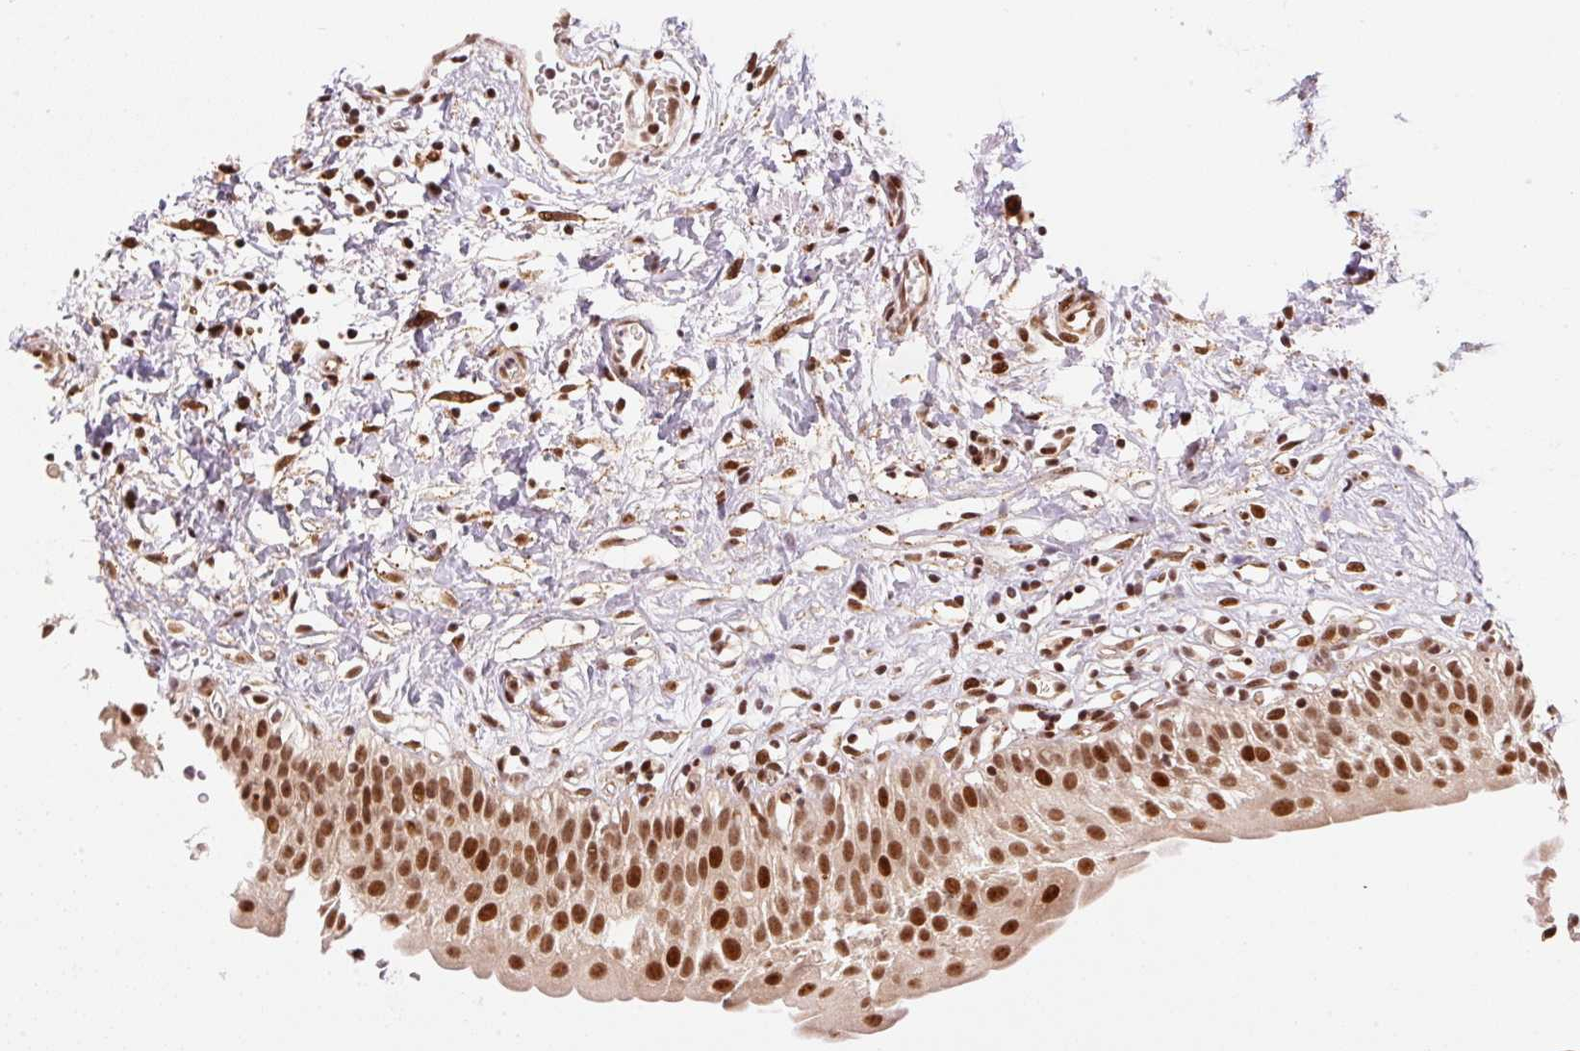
{"staining": {"intensity": "strong", "quantity": ">75%", "location": "nuclear"}, "tissue": "urinary bladder", "cell_type": "Urothelial cells", "image_type": "normal", "snomed": [{"axis": "morphology", "description": "Normal tissue, NOS"}, {"axis": "topography", "description": "Urinary bladder"}], "caption": "The photomicrograph exhibits immunohistochemical staining of normal urinary bladder. There is strong nuclear positivity is identified in approximately >75% of urothelial cells. The protein of interest is shown in brown color, while the nuclei are stained blue.", "gene": "INTS8", "patient": {"sex": "male", "age": 51}}